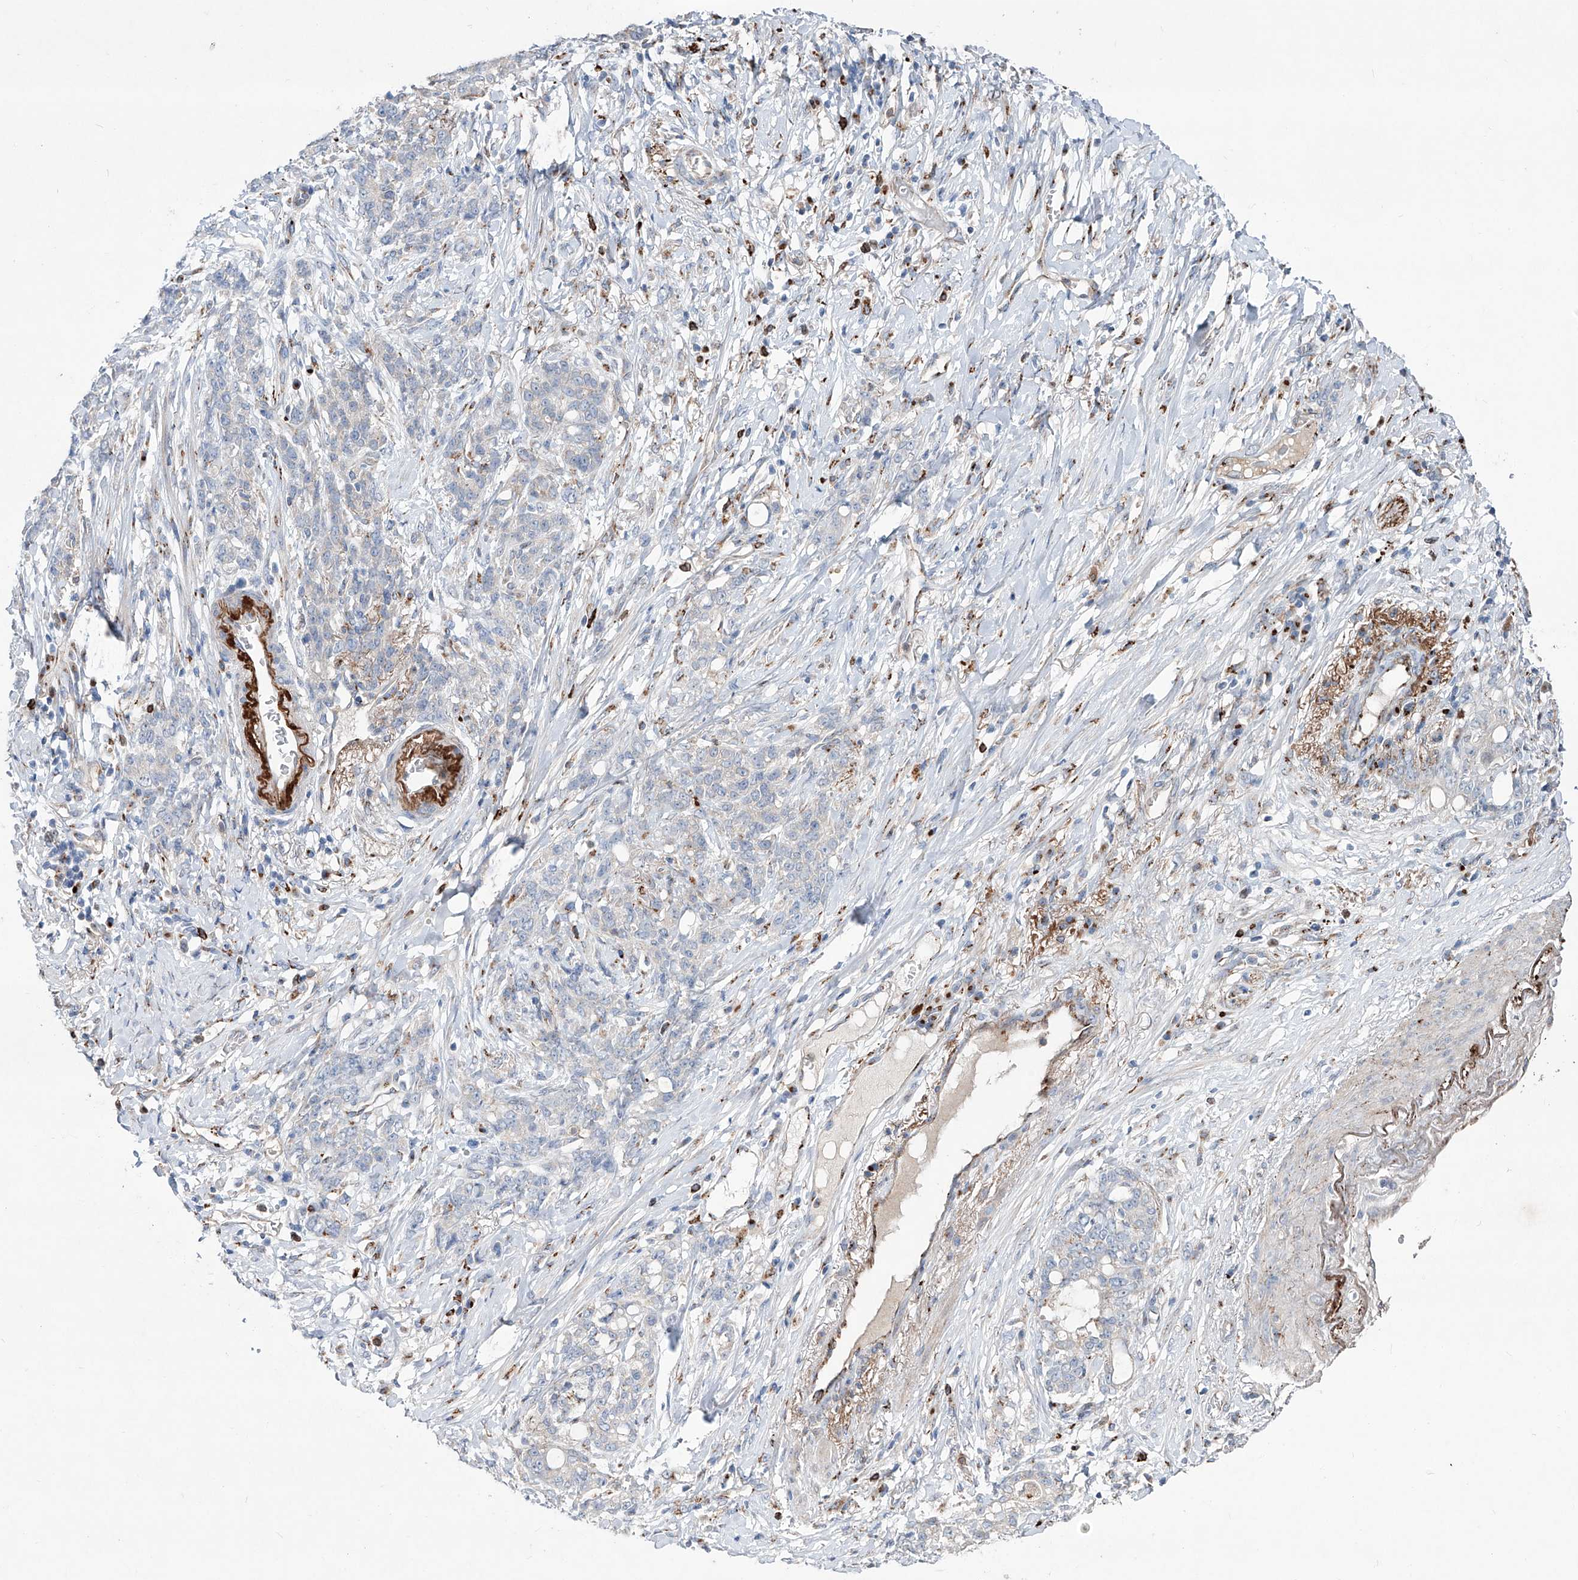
{"staining": {"intensity": "negative", "quantity": "none", "location": "none"}, "tissue": "stomach cancer", "cell_type": "Tumor cells", "image_type": "cancer", "snomed": [{"axis": "morphology", "description": "Adenocarcinoma, NOS"}, {"axis": "topography", "description": "Stomach, lower"}], "caption": "Immunohistochemistry (IHC) of stomach adenocarcinoma demonstrates no positivity in tumor cells. Brightfield microscopy of immunohistochemistry (IHC) stained with DAB (3,3'-diaminobenzidine) (brown) and hematoxylin (blue), captured at high magnification.", "gene": "CDH5", "patient": {"sex": "male", "age": 88}}